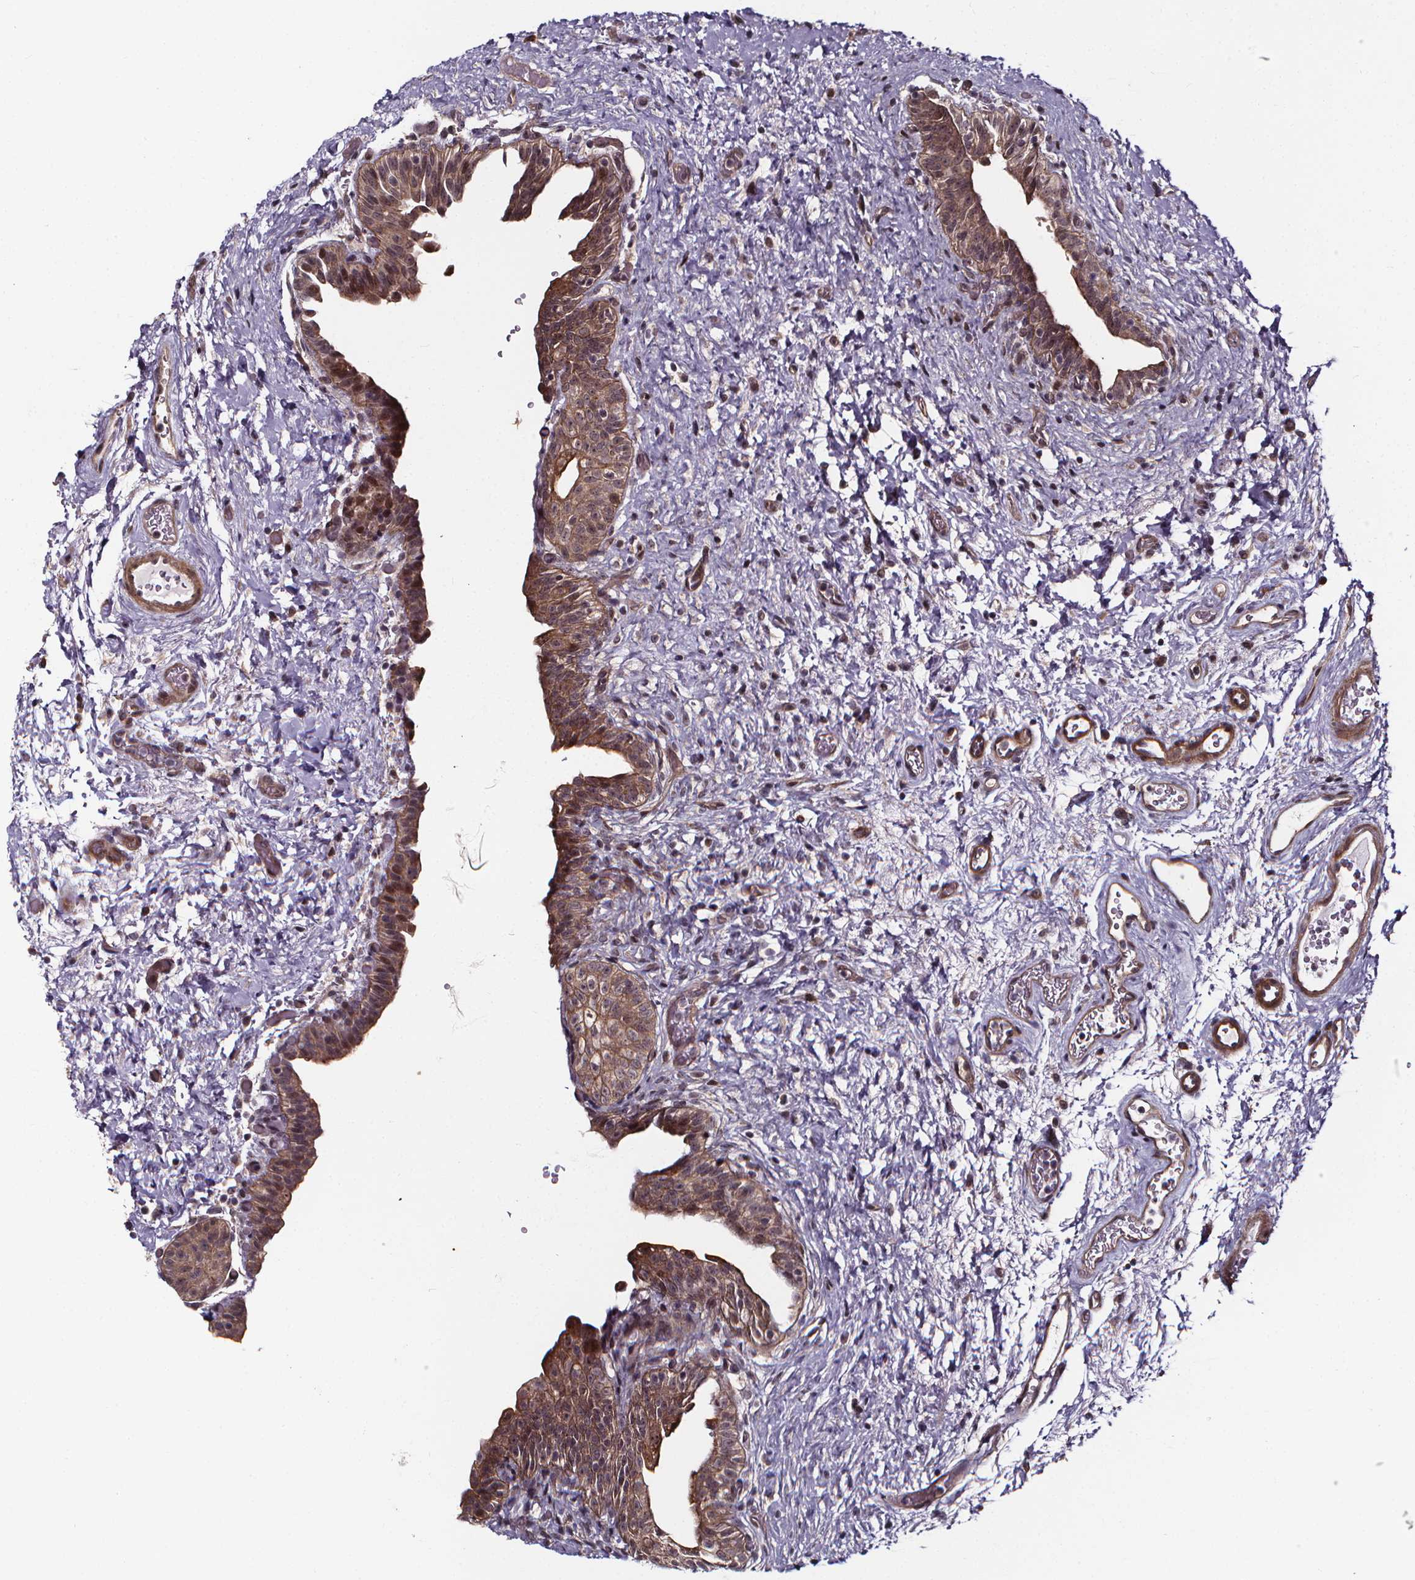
{"staining": {"intensity": "moderate", "quantity": ">75%", "location": "cytoplasmic/membranous,nuclear"}, "tissue": "urinary bladder", "cell_type": "Urothelial cells", "image_type": "normal", "snomed": [{"axis": "morphology", "description": "Normal tissue, NOS"}, {"axis": "topography", "description": "Urinary bladder"}], "caption": "Immunohistochemical staining of normal human urinary bladder exhibits moderate cytoplasmic/membranous,nuclear protein staining in approximately >75% of urothelial cells.", "gene": "DDIT3", "patient": {"sex": "male", "age": 69}}